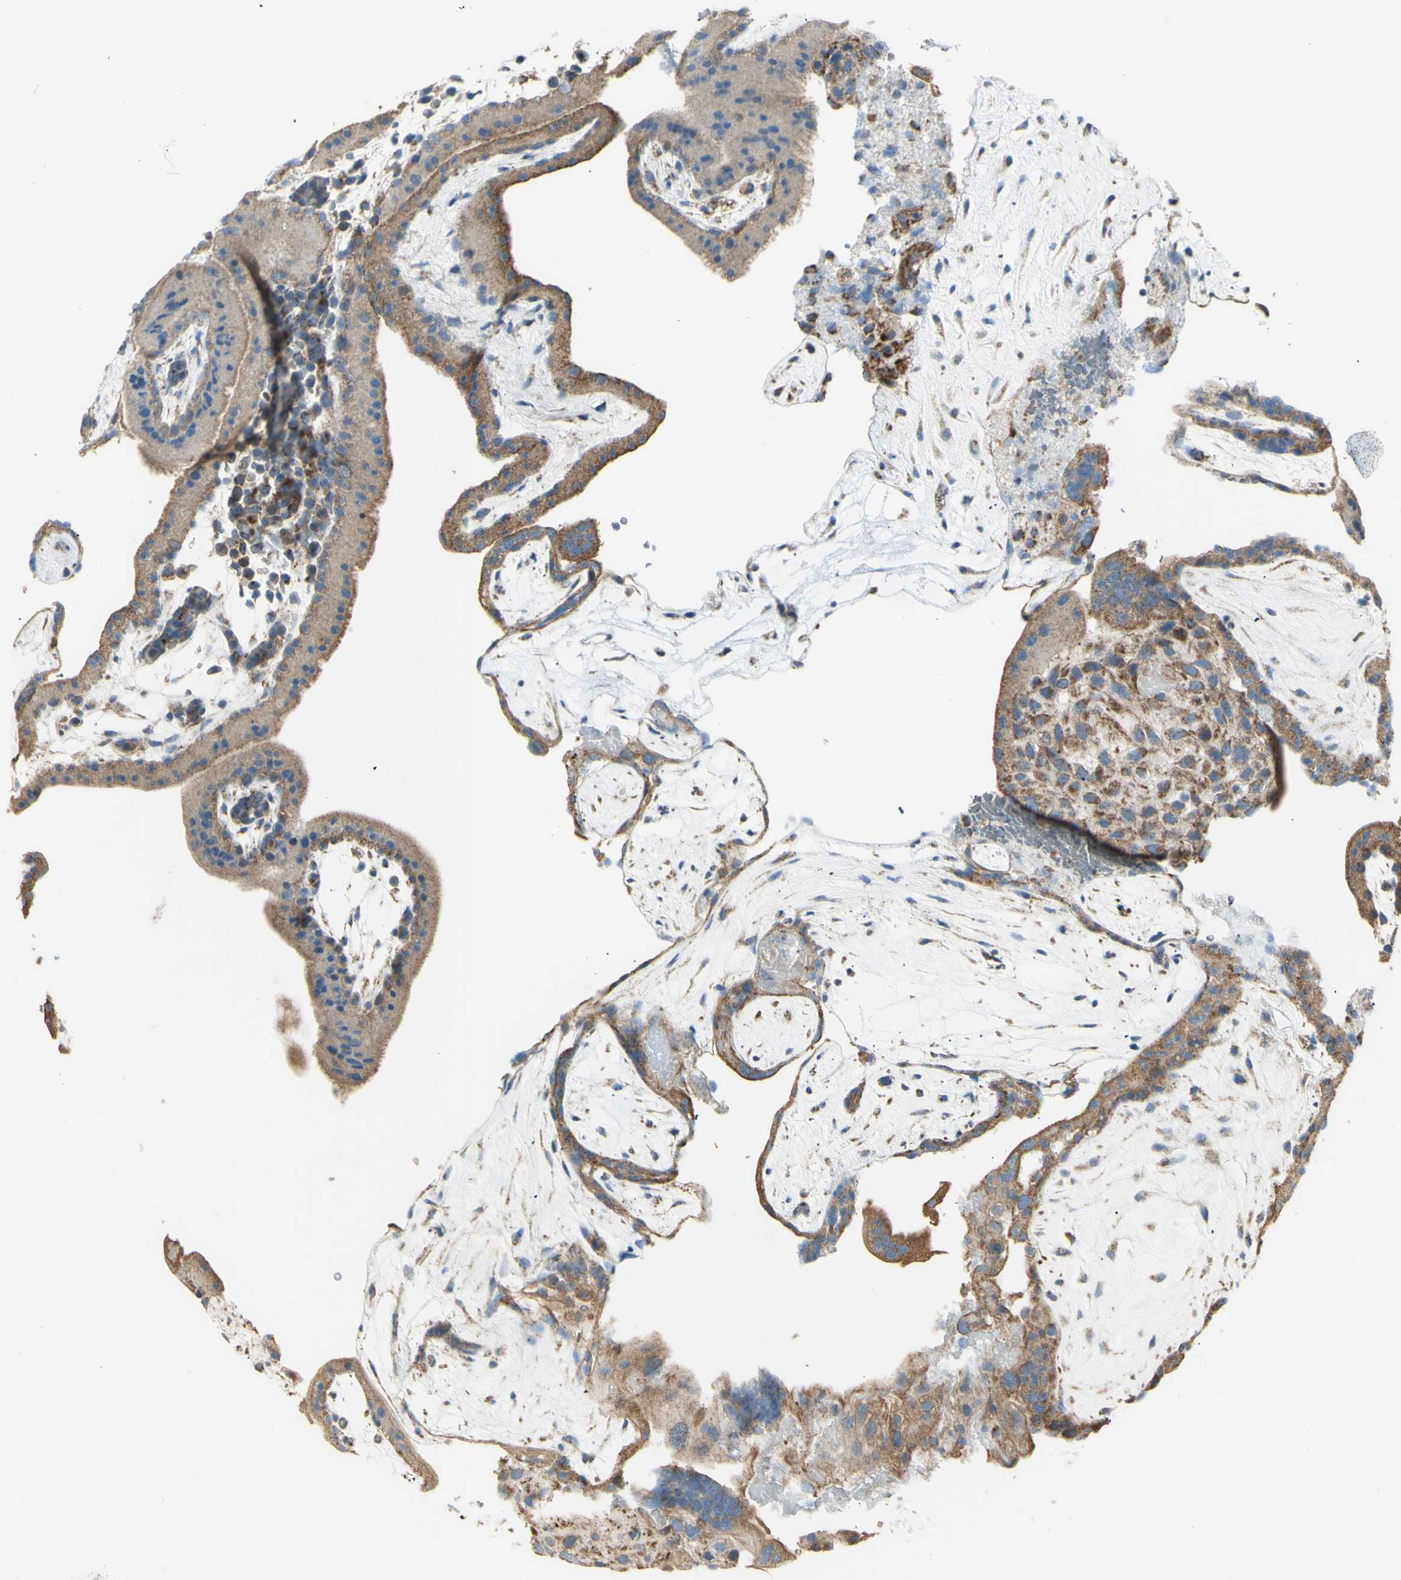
{"staining": {"intensity": "weak", "quantity": ">75%", "location": "cytoplasmic/membranous"}, "tissue": "placenta", "cell_type": "Trophoblastic cells", "image_type": "normal", "snomed": [{"axis": "morphology", "description": "Normal tissue, NOS"}, {"axis": "topography", "description": "Placenta"}], "caption": "A brown stain highlights weak cytoplasmic/membranous positivity of a protein in trophoblastic cells of benign placenta. Immunohistochemistry stains the protein of interest in brown and the nuclei are stained blue.", "gene": "LETM1", "patient": {"sex": "female", "age": 19}}